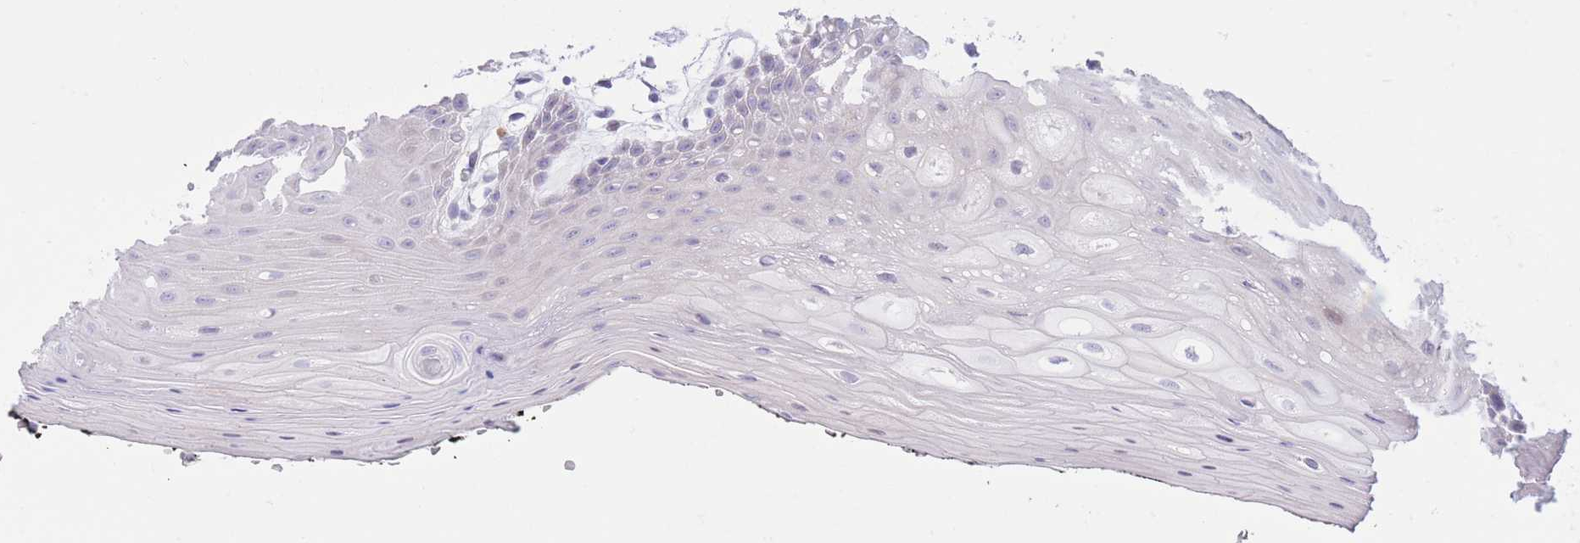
{"staining": {"intensity": "negative", "quantity": "none", "location": "none"}, "tissue": "oral mucosa", "cell_type": "Squamous epithelial cells", "image_type": "normal", "snomed": [{"axis": "morphology", "description": "Normal tissue, NOS"}, {"axis": "topography", "description": "Oral tissue"}, {"axis": "topography", "description": "Tounge, NOS"}], "caption": "Squamous epithelial cells are negative for protein expression in unremarkable human oral mucosa. Brightfield microscopy of immunohistochemistry stained with DAB (brown) and hematoxylin (blue), captured at high magnification.", "gene": "RPL39L", "patient": {"sex": "female", "age": 59}}